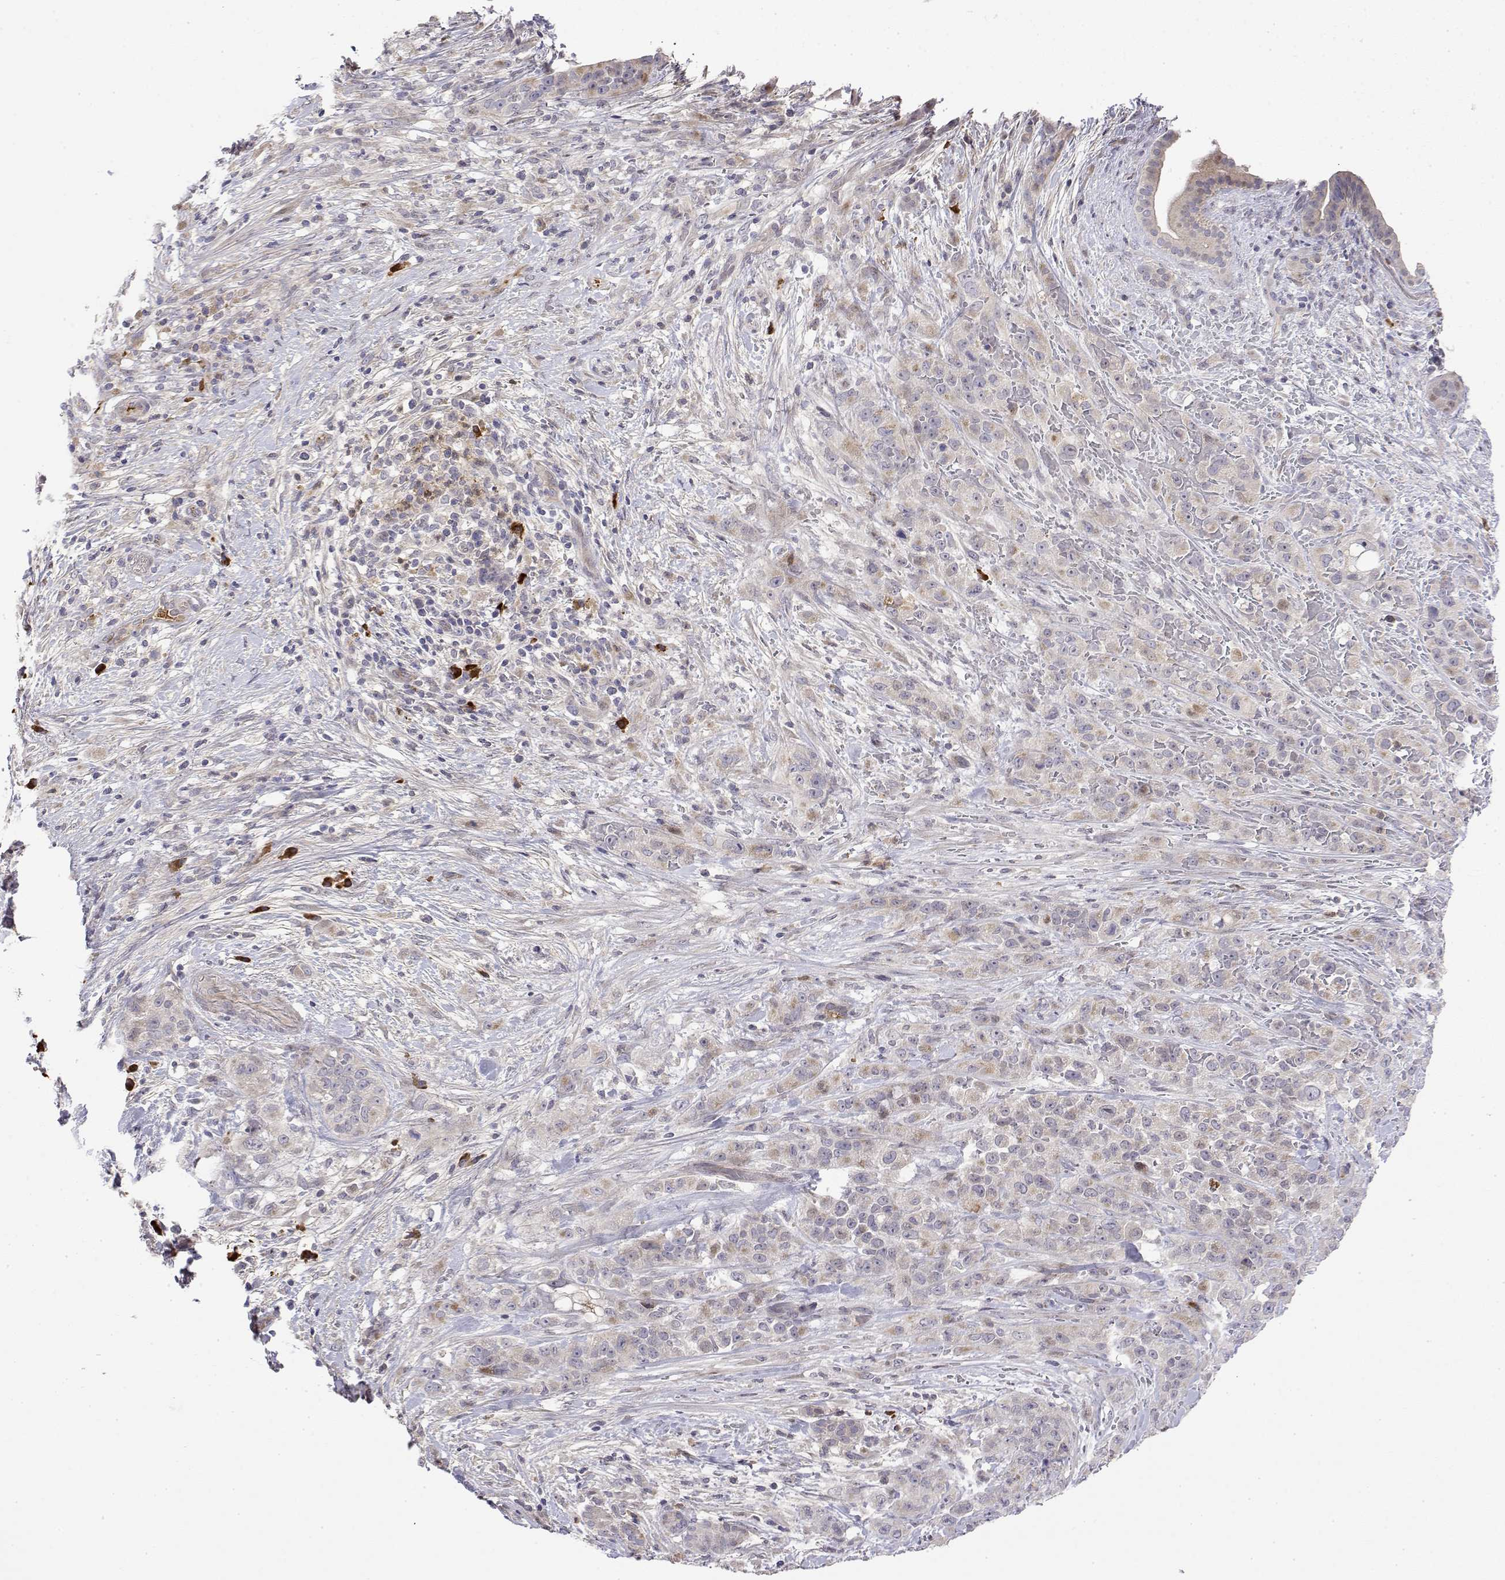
{"staining": {"intensity": "negative", "quantity": "none", "location": "none"}, "tissue": "pancreatic cancer", "cell_type": "Tumor cells", "image_type": "cancer", "snomed": [{"axis": "morphology", "description": "Adenocarcinoma, NOS"}, {"axis": "topography", "description": "Pancreas"}], "caption": "The histopathology image shows no significant positivity in tumor cells of pancreatic cancer (adenocarcinoma).", "gene": "IGFBP4", "patient": {"sex": "male", "age": 44}}